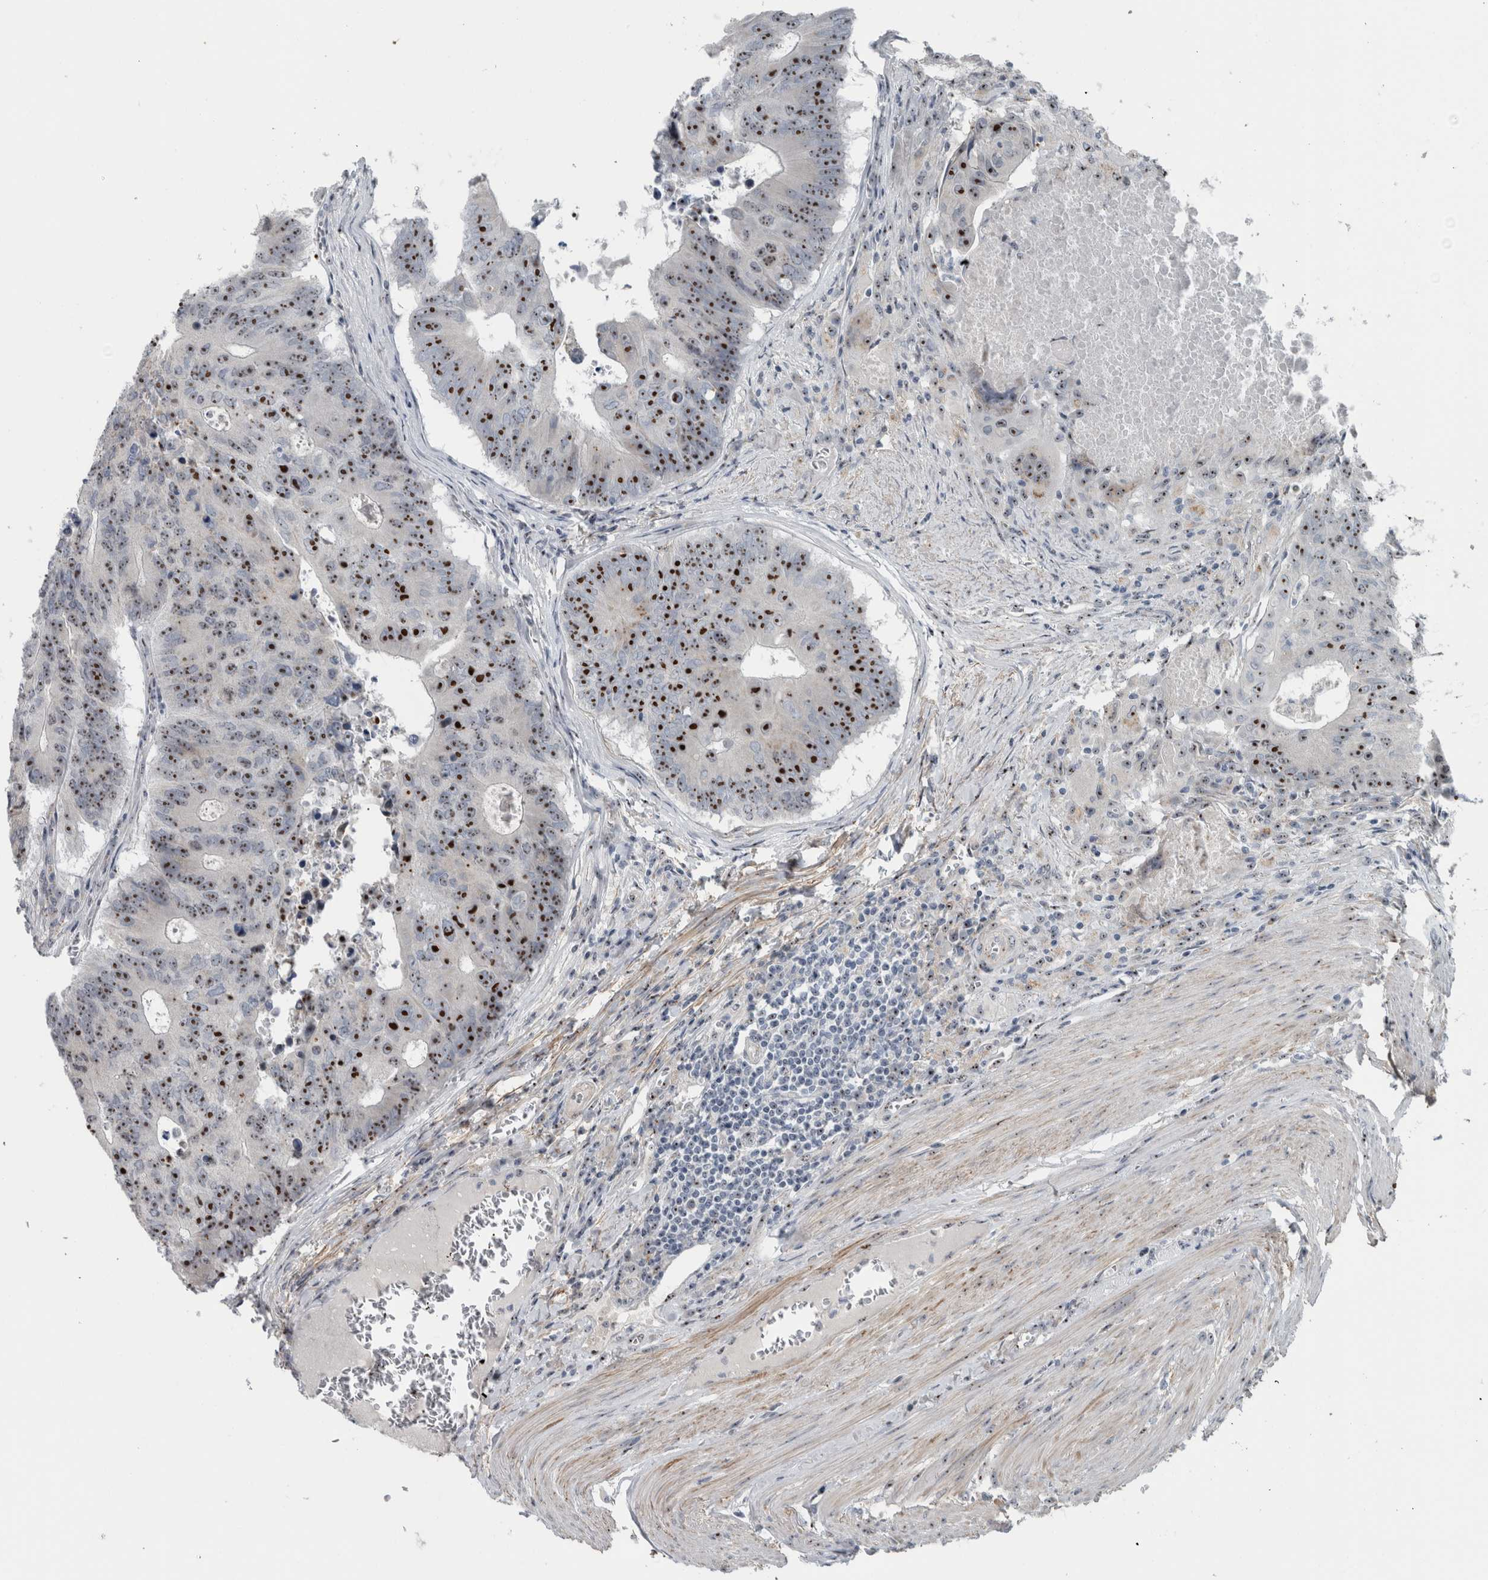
{"staining": {"intensity": "strong", "quantity": ">75%", "location": "nuclear"}, "tissue": "colorectal cancer", "cell_type": "Tumor cells", "image_type": "cancer", "snomed": [{"axis": "morphology", "description": "Adenocarcinoma, NOS"}, {"axis": "topography", "description": "Colon"}], "caption": "This is an image of immunohistochemistry (IHC) staining of colorectal cancer (adenocarcinoma), which shows strong positivity in the nuclear of tumor cells.", "gene": "UTP6", "patient": {"sex": "male", "age": 87}}